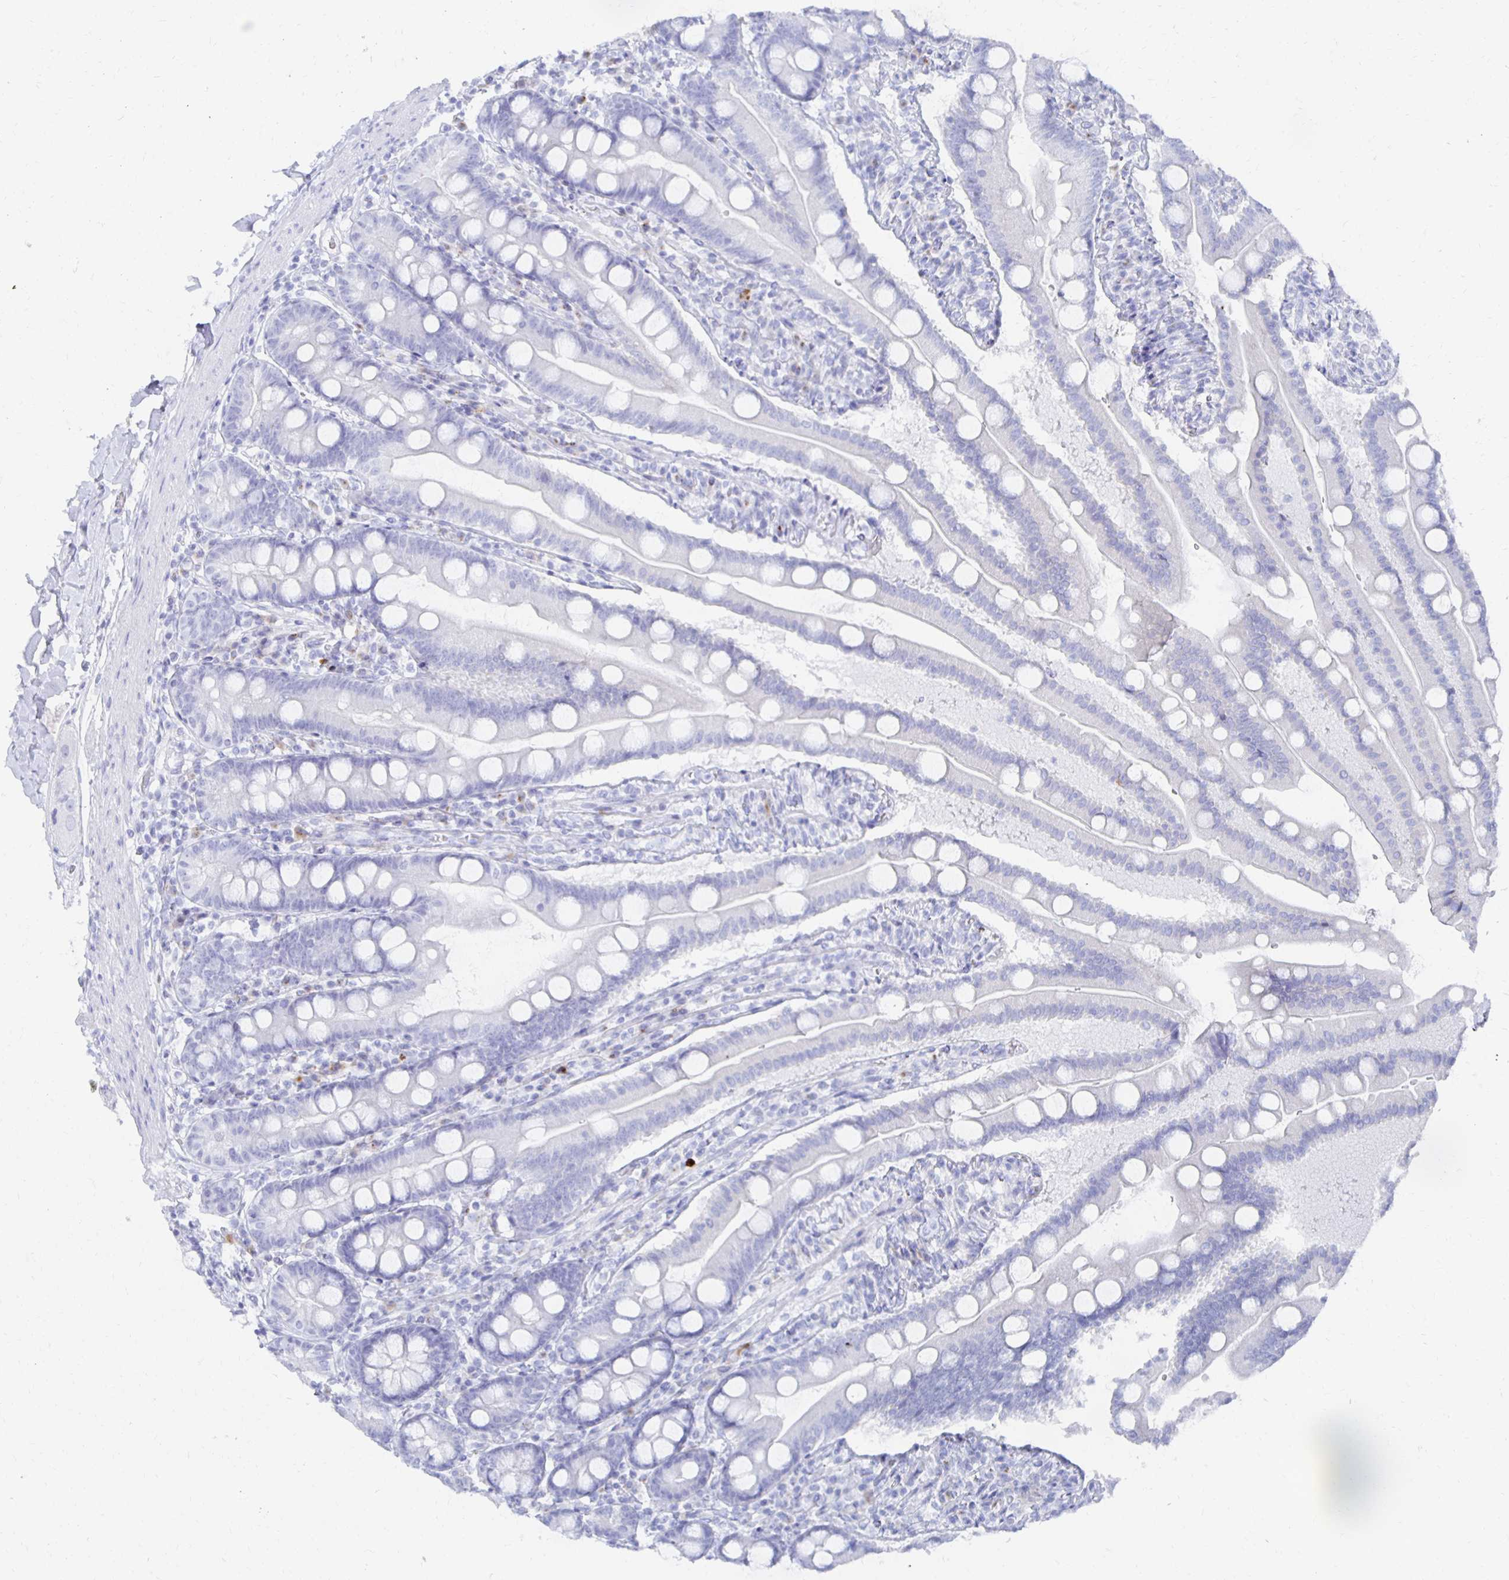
{"staining": {"intensity": "negative", "quantity": "none", "location": "none"}, "tissue": "duodenum", "cell_type": "Glandular cells", "image_type": "normal", "snomed": [{"axis": "morphology", "description": "Normal tissue, NOS"}, {"axis": "topography", "description": "Duodenum"}], "caption": "Immunohistochemical staining of unremarkable duodenum exhibits no significant expression in glandular cells. Brightfield microscopy of IHC stained with DAB (3,3'-diaminobenzidine) (brown) and hematoxylin (blue), captured at high magnification.", "gene": "PRDM7", "patient": {"sex": "female", "age": 67}}